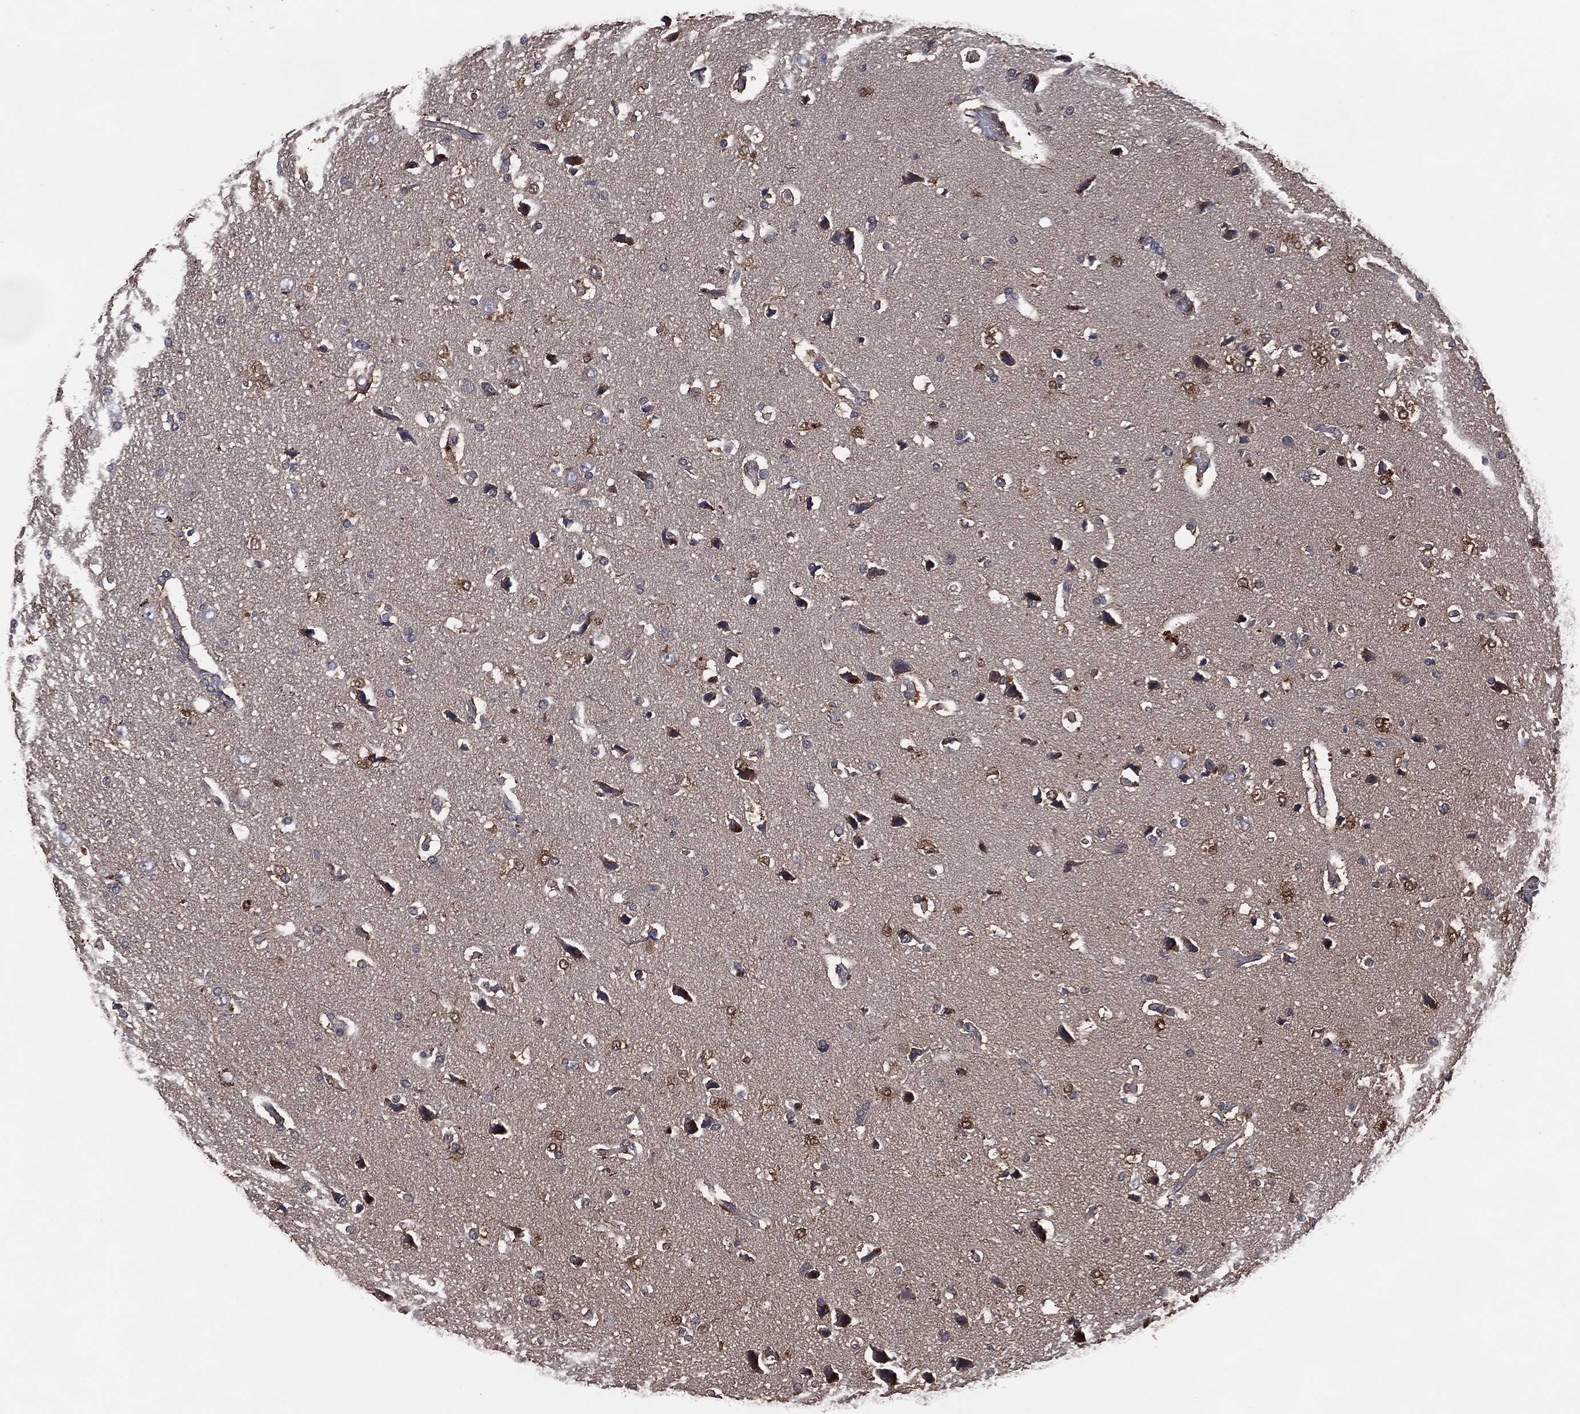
{"staining": {"intensity": "moderate", "quantity": "<25%", "location": "cytoplasmic/membranous"}, "tissue": "glioma", "cell_type": "Tumor cells", "image_type": "cancer", "snomed": [{"axis": "morphology", "description": "Glioma, malignant, High grade"}, {"axis": "topography", "description": "Brain"}], "caption": "Immunohistochemical staining of malignant glioma (high-grade) reveals moderate cytoplasmic/membranous protein expression in approximately <25% of tumor cells.", "gene": "AK1", "patient": {"sex": "female", "age": 63}}